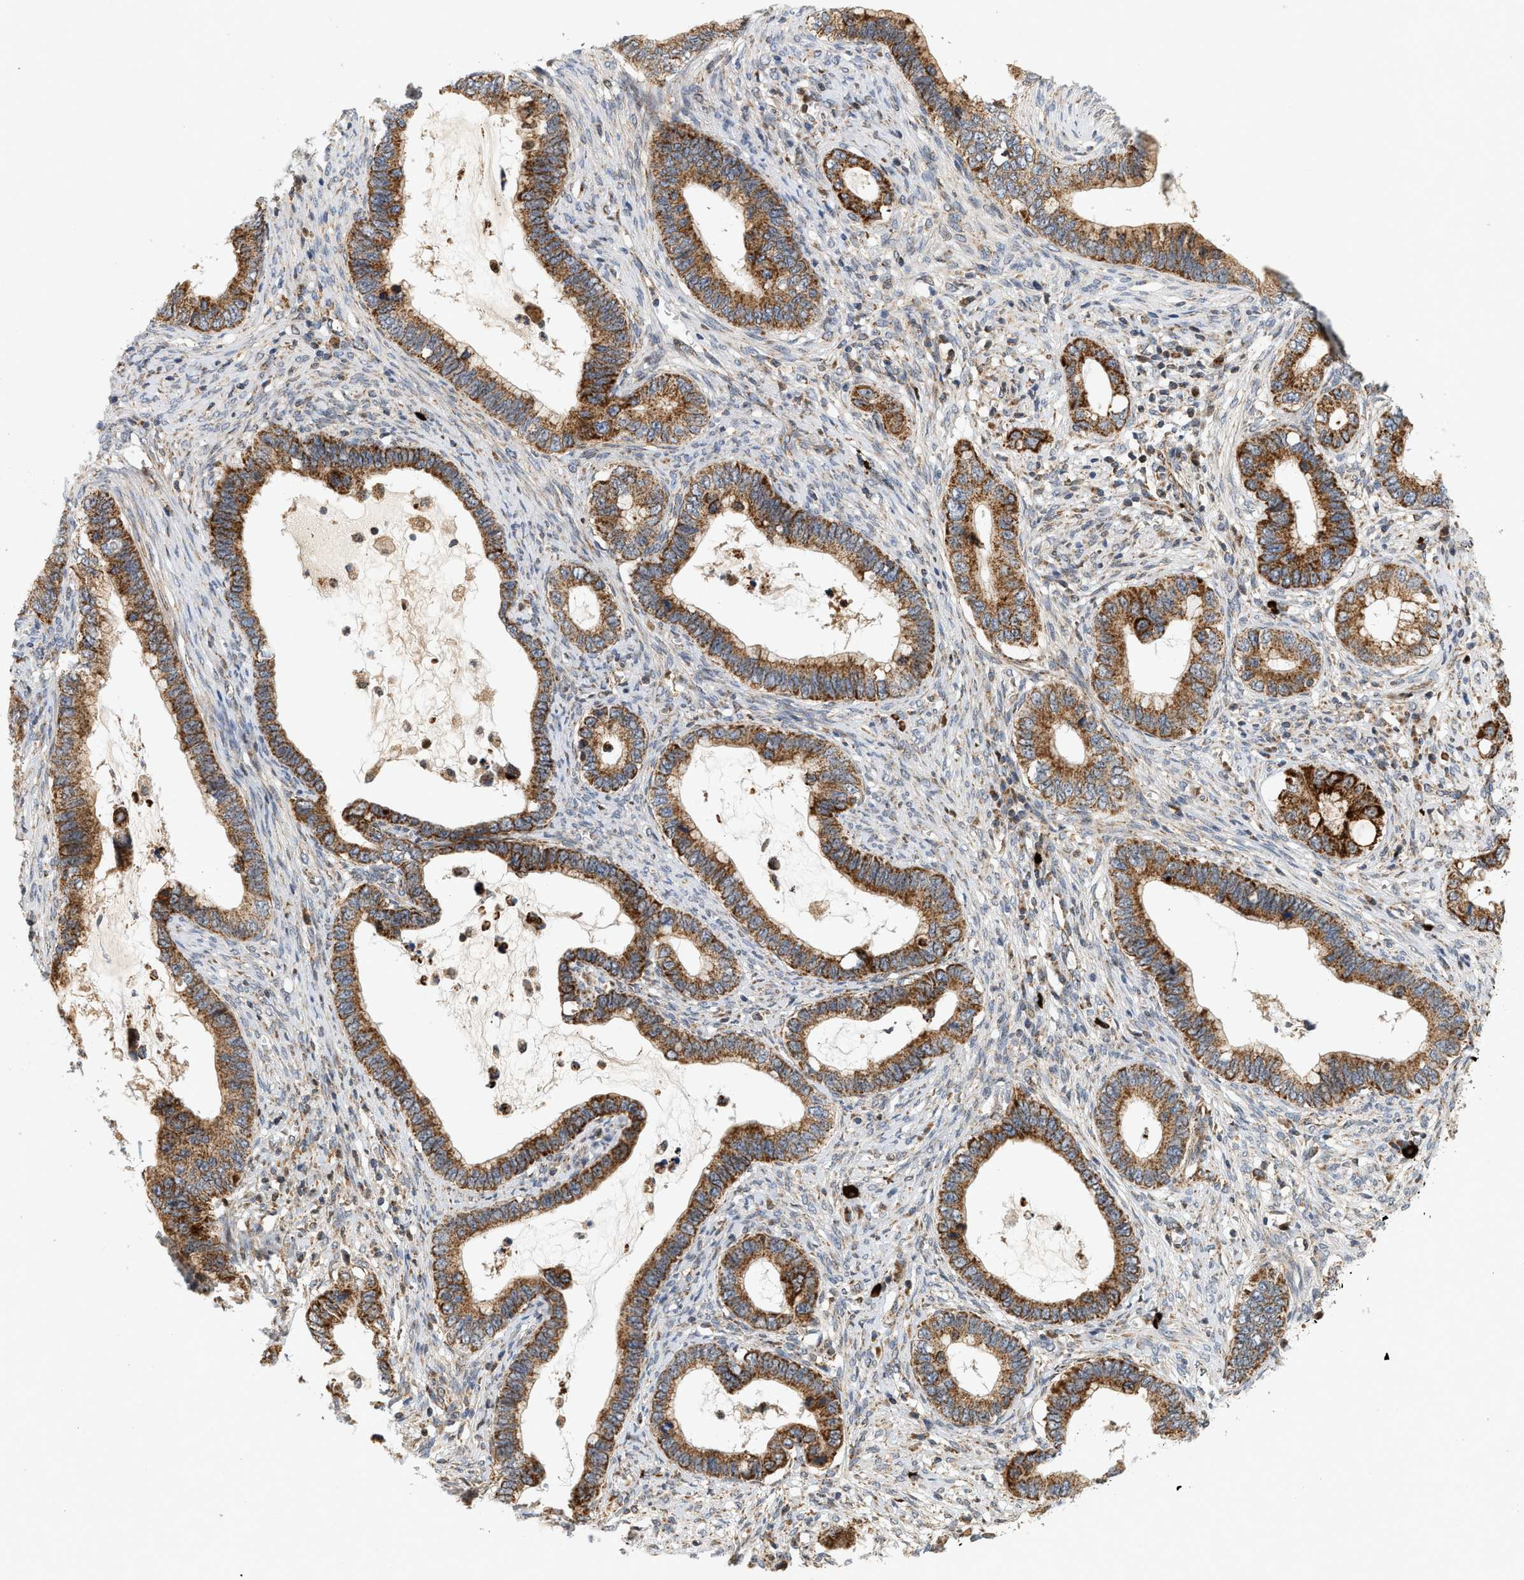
{"staining": {"intensity": "strong", "quantity": ">75%", "location": "cytoplasmic/membranous"}, "tissue": "cervical cancer", "cell_type": "Tumor cells", "image_type": "cancer", "snomed": [{"axis": "morphology", "description": "Adenocarcinoma, NOS"}, {"axis": "topography", "description": "Cervix"}], "caption": "The image displays staining of cervical cancer (adenocarcinoma), revealing strong cytoplasmic/membranous protein staining (brown color) within tumor cells.", "gene": "MCU", "patient": {"sex": "female", "age": 44}}